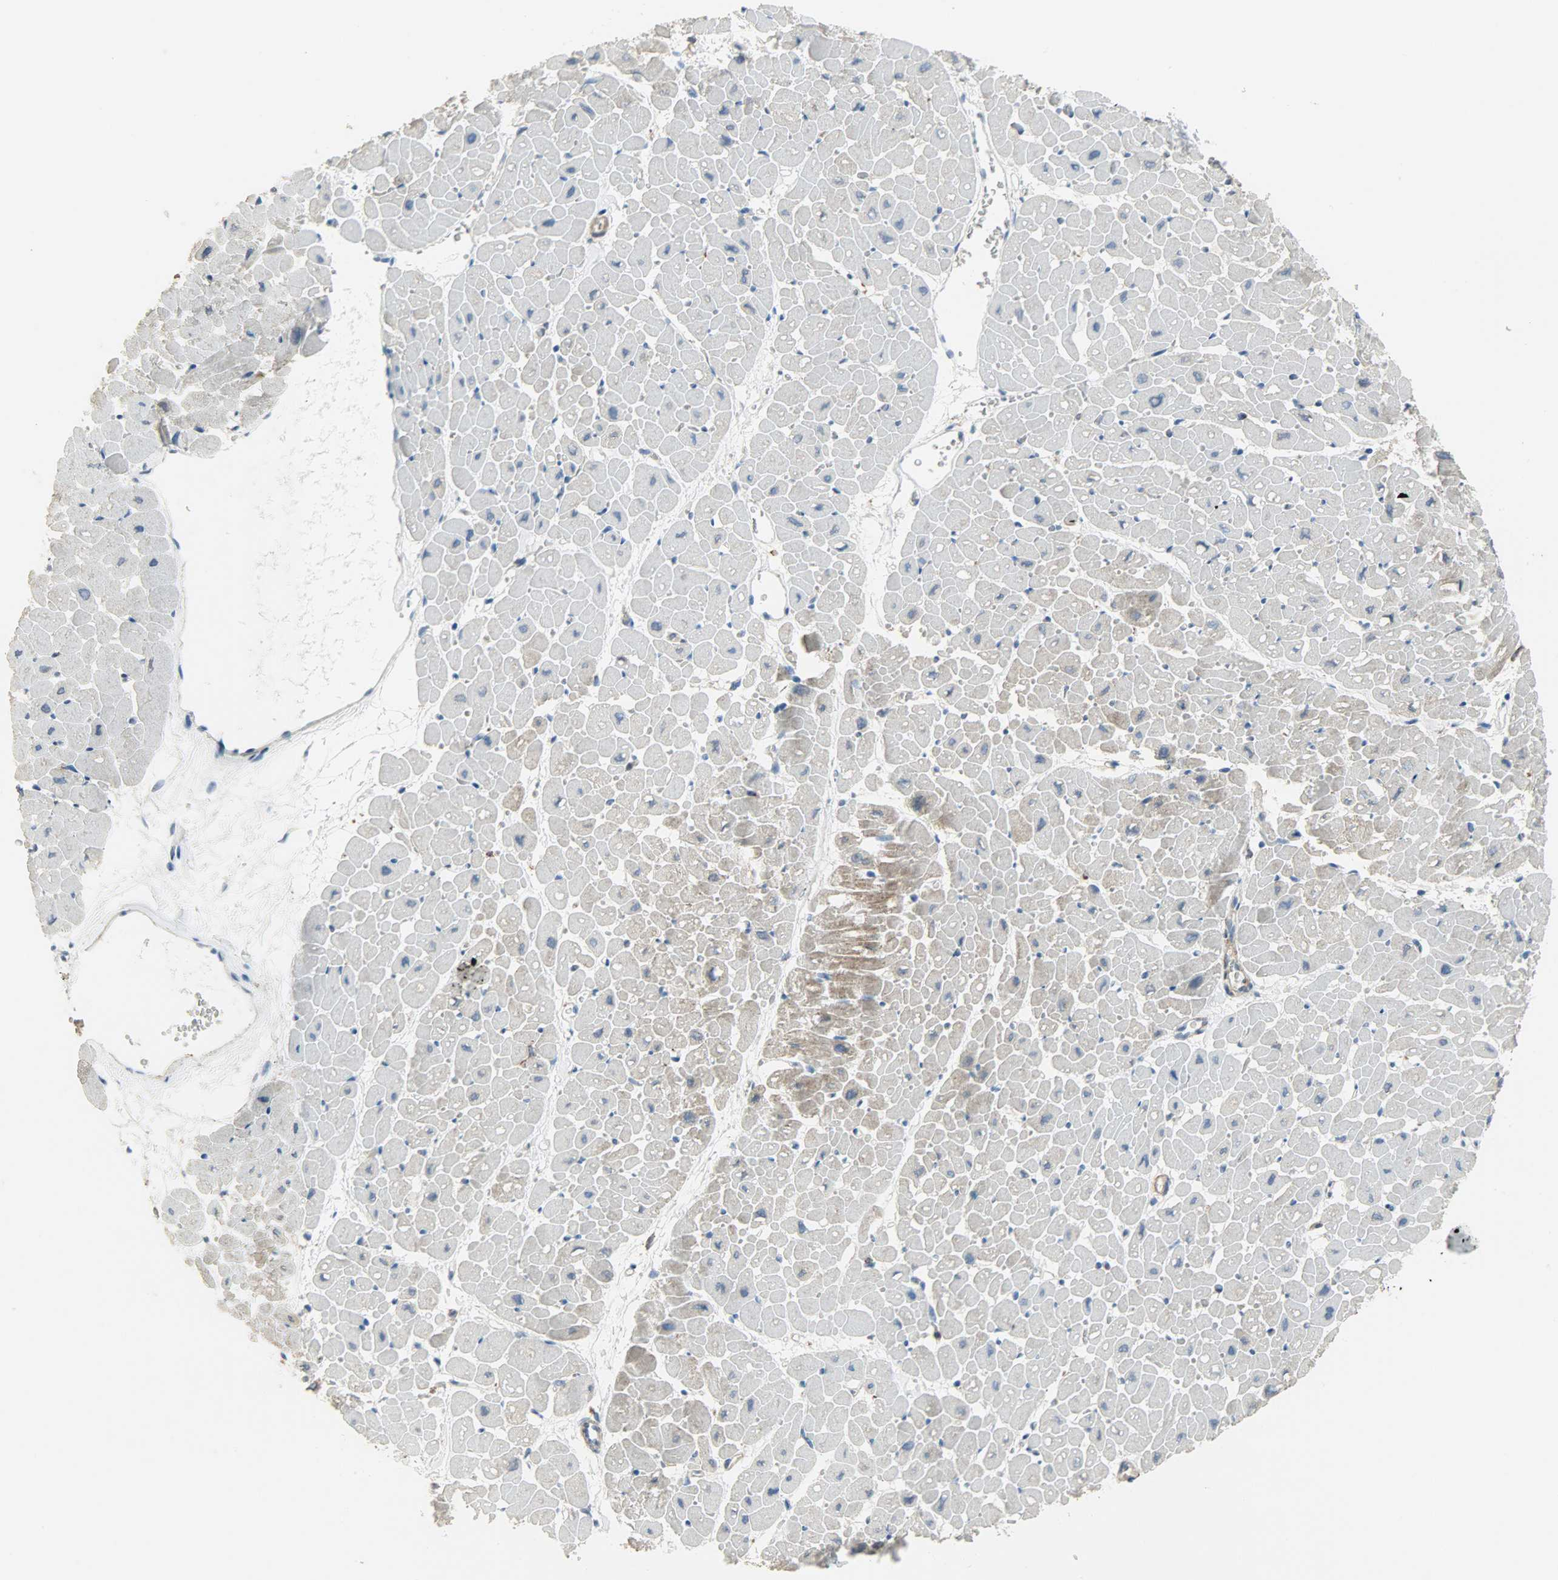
{"staining": {"intensity": "negative", "quantity": "none", "location": "none"}, "tissue": "heart muscle", "cell_type": "Cardiomyocytes", "image_type": "normal", "snomed": [{"axis": "morphology", "description": "Normal tissue, NOS"}, {"axis": "topography", "description": "Heart"}], "caption": "A high-resolution photomicrograph shows immunohistochemistry (IHC) staining of unremarkable heart muscle, which shows no significant positivity in cardiomyocytes. (DAB immunohistochemistry (IHC), high magnification).", "gene": "DNAJA4", "patient": {"sex": "male", "age": 45}}